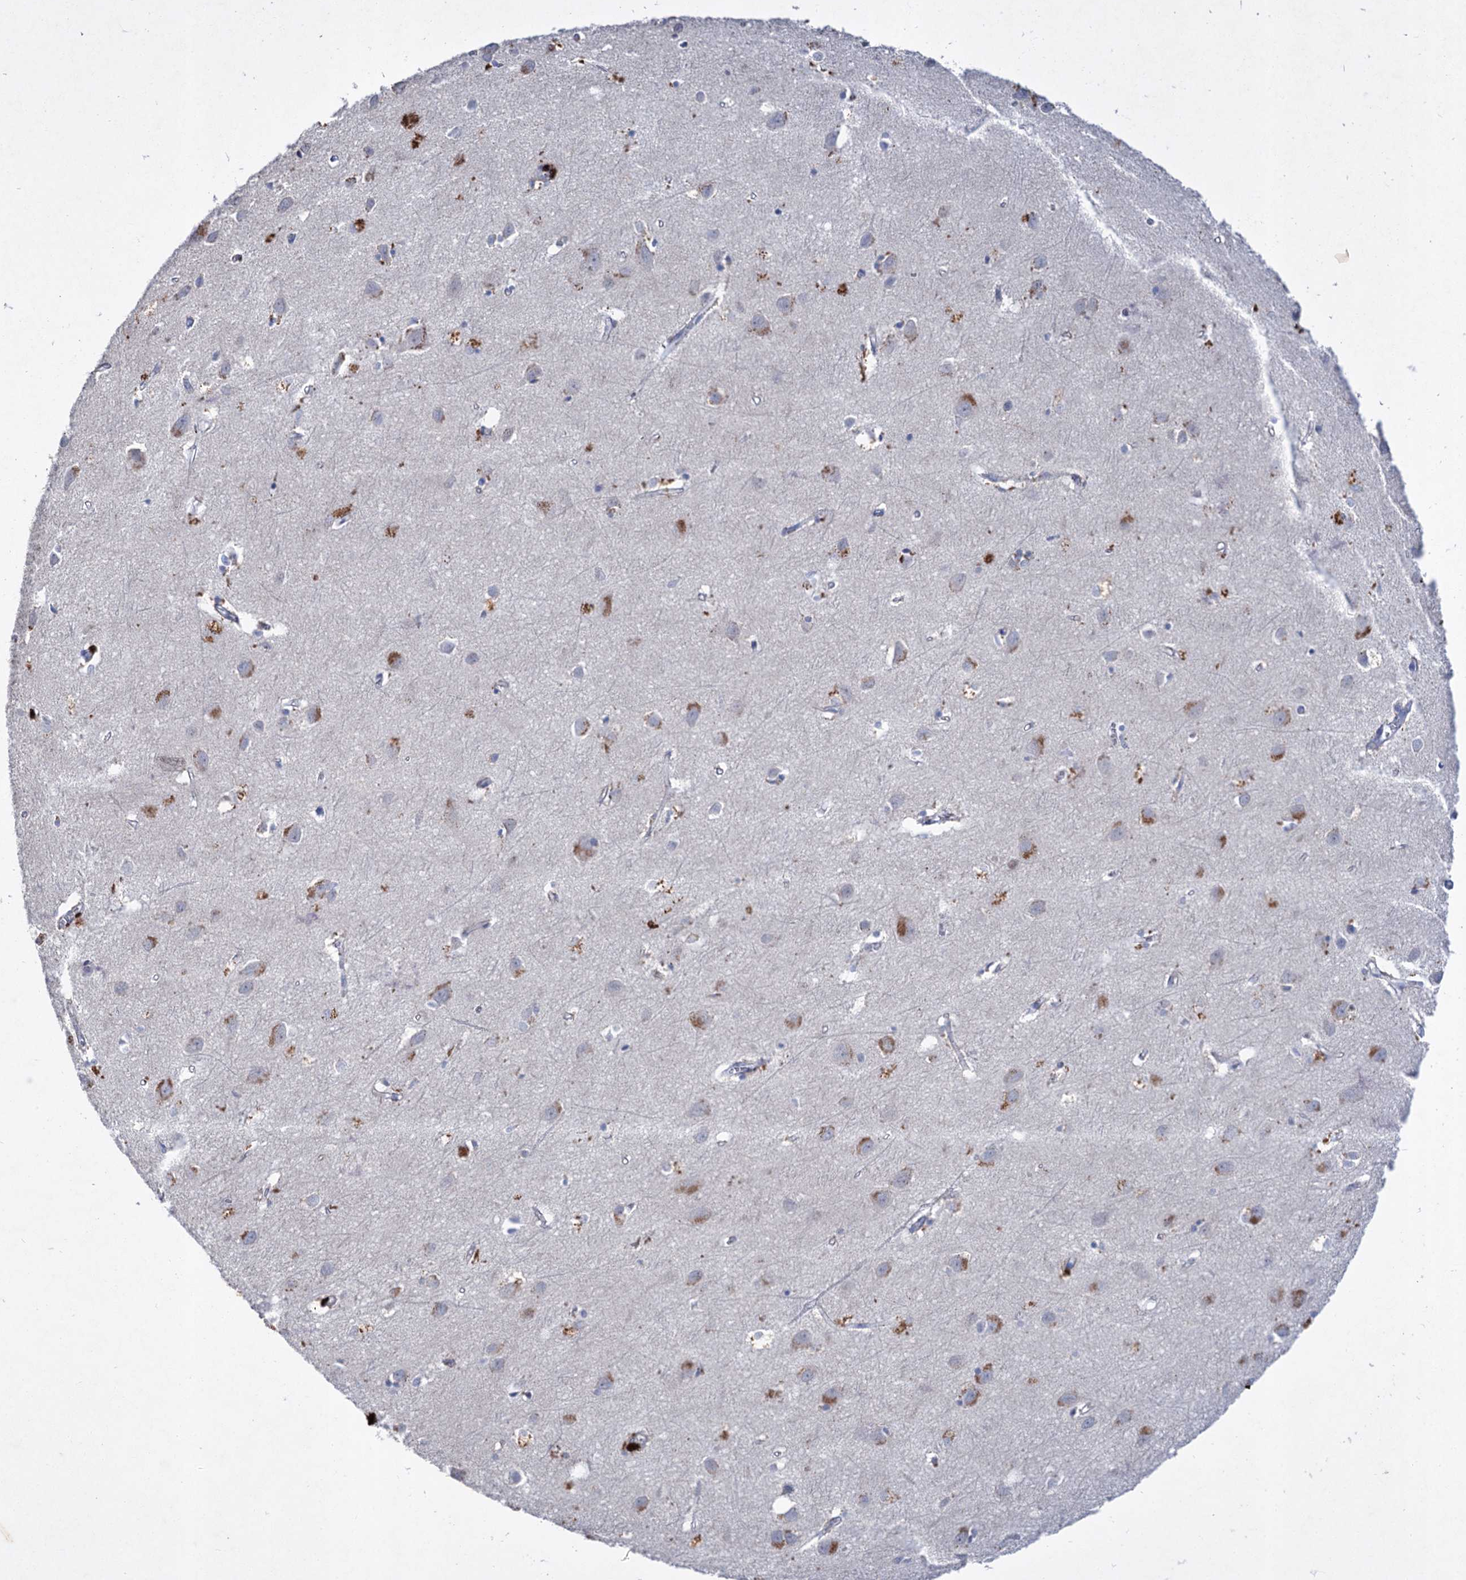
{"staining": {"intensity": "negative", "quantity": "none", "location": "none"}, "tissue": "cerebral cortex", "cell_type": "Endothelial cells", "image_type": "normal", "snomed": [{"axis": "morphology", "description": "Normal tissue, NOS"}, {"axis": "topography", "description": "Cerebral cortex"}], "caption": "A micrograph of cerebral cortex stained for a protein exhibits no brown staining in endothelial cells. (Brightfield microscopy of DAB (3,3'-diaminobenzidine) IHC at high magnification).", "gene": "ATP4A", "patient": {"sex": "female", "age": 64}}